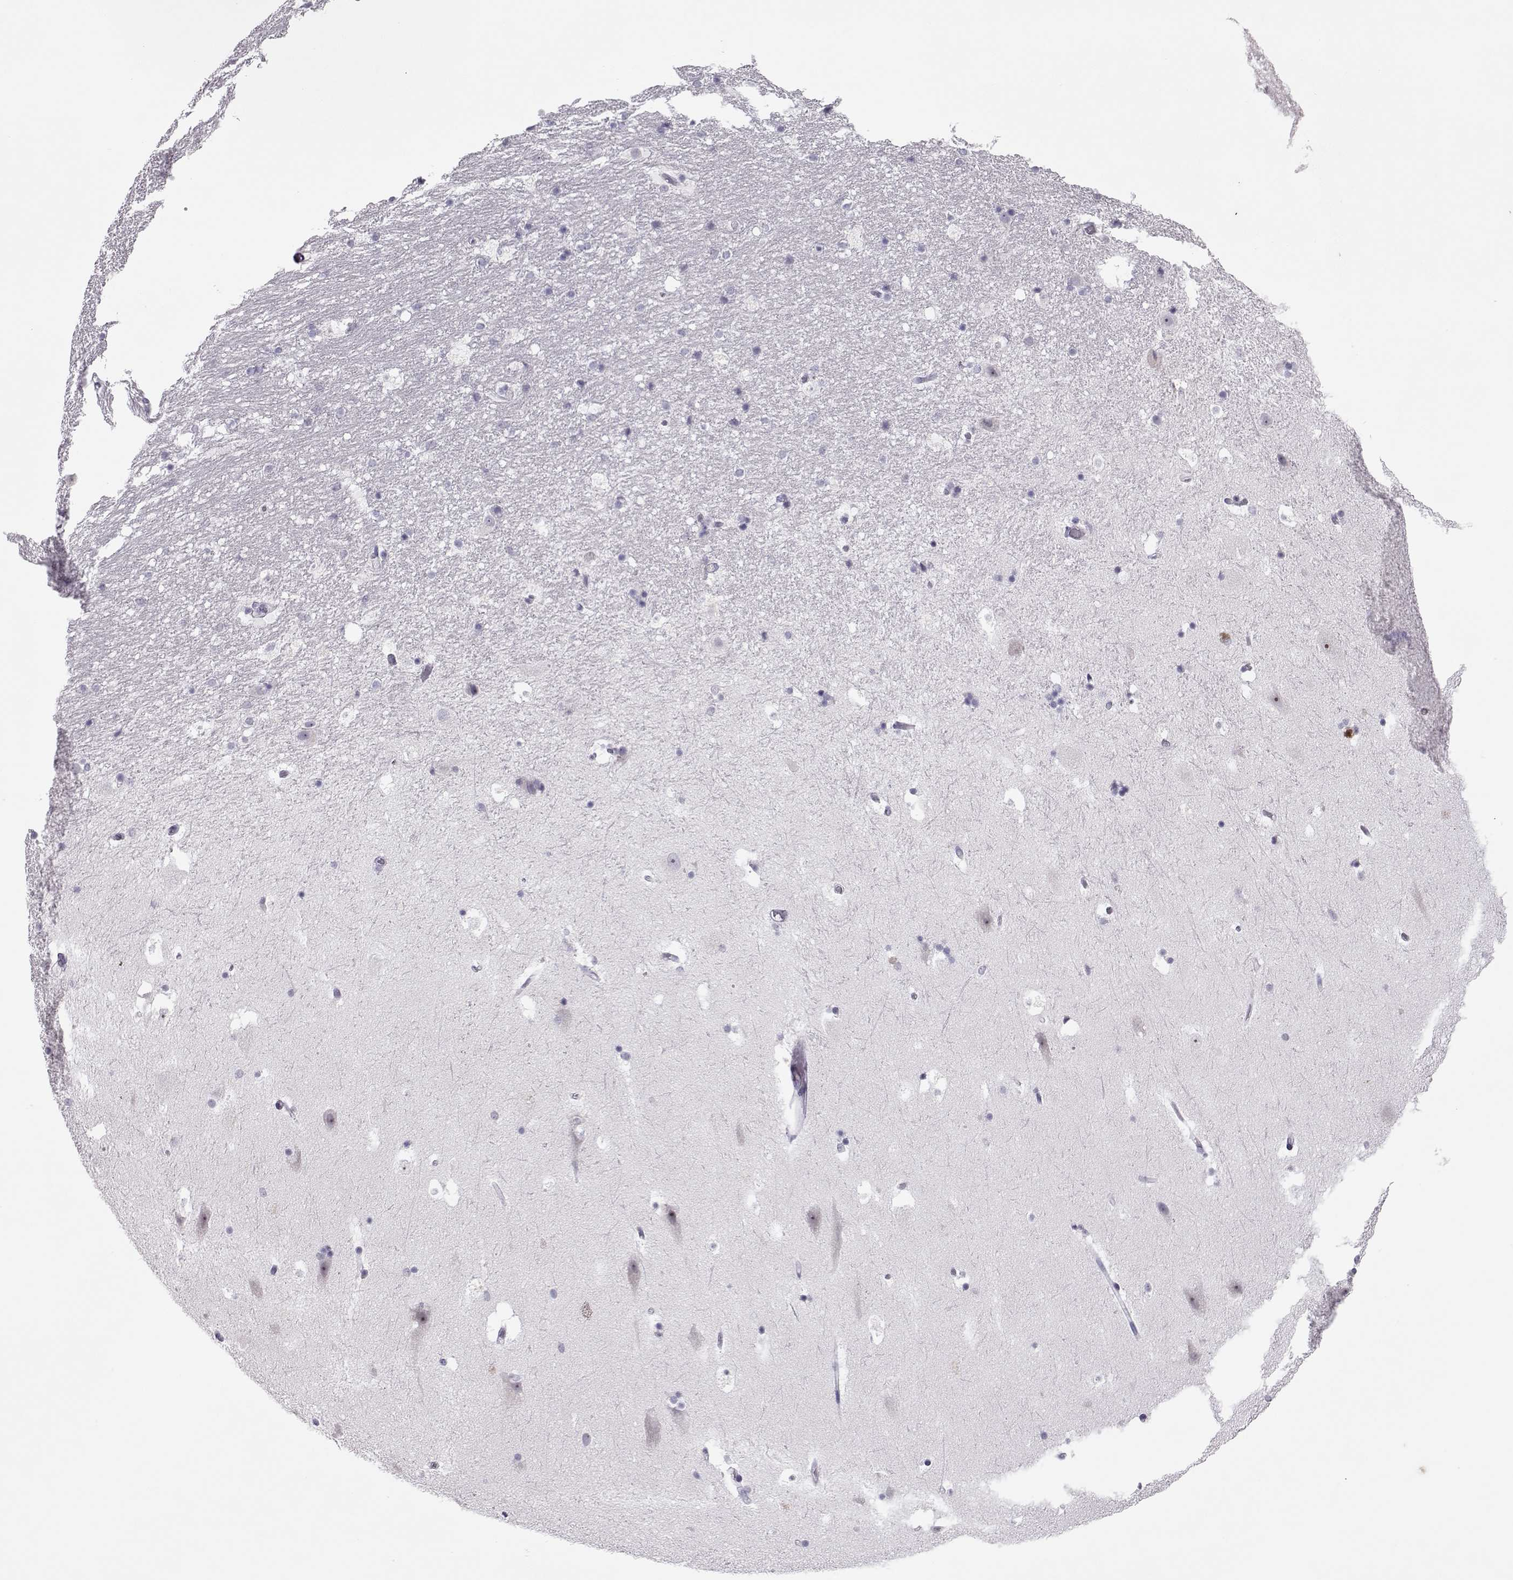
{"staining": {"intensity": "negative", "quantity": "none", "location": "none"}, "tissue": "hippocampus", "cell_type": "Glial cells", "image_type": "normal", "snomed": [{"axis": "morphology", "description": "Normal tissue, NOS"}, {"axis": "topography", "description": "Hippocampus"}], "caption": "Immunohistochemistry (IHC) photomicrograph of benign hippocampus: human hippocampus stained with DAB (3,3'-diaminobenzidine) reveals no significant protein expression in glial cells.", "gene": "SGO1", "patient": {"sex": "male", "age": 51}}